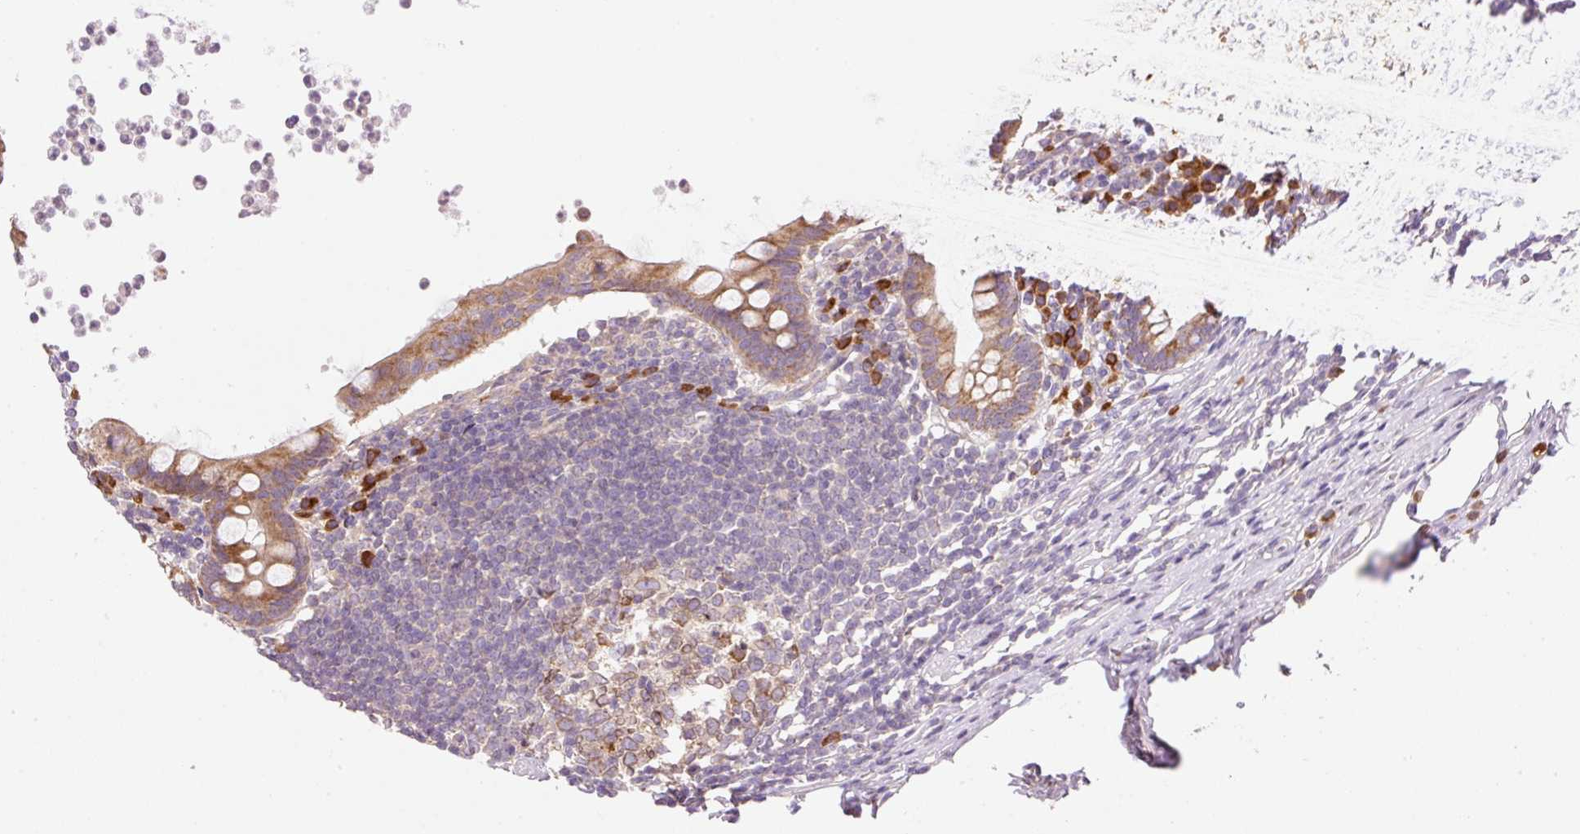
{"staining": {"intensity": "moderate", "quantity": ">75%", "location": "cytoplasmic/membranous"}, "tissue": "appendix", "cell_type": "Glandular cells", "image_type": "normal", "snomed": [{"axis": "morphology", "description": "Normal tissue, NOS"}, {"axis": "topography", "description": "Appendix"}], "caption": "Immunohistochemistry (IHC) image of benign appendix: human appendix stained using immunohistochemistry demonstrates medium levels of moderate protein expression localized specifically in the cytoplasmic/membranous of glandular cells, appearing as a cytoplasmic/membranous brown color.", "gene": "PNPLA5", "patient": {"sex": "female", "age": 56}}